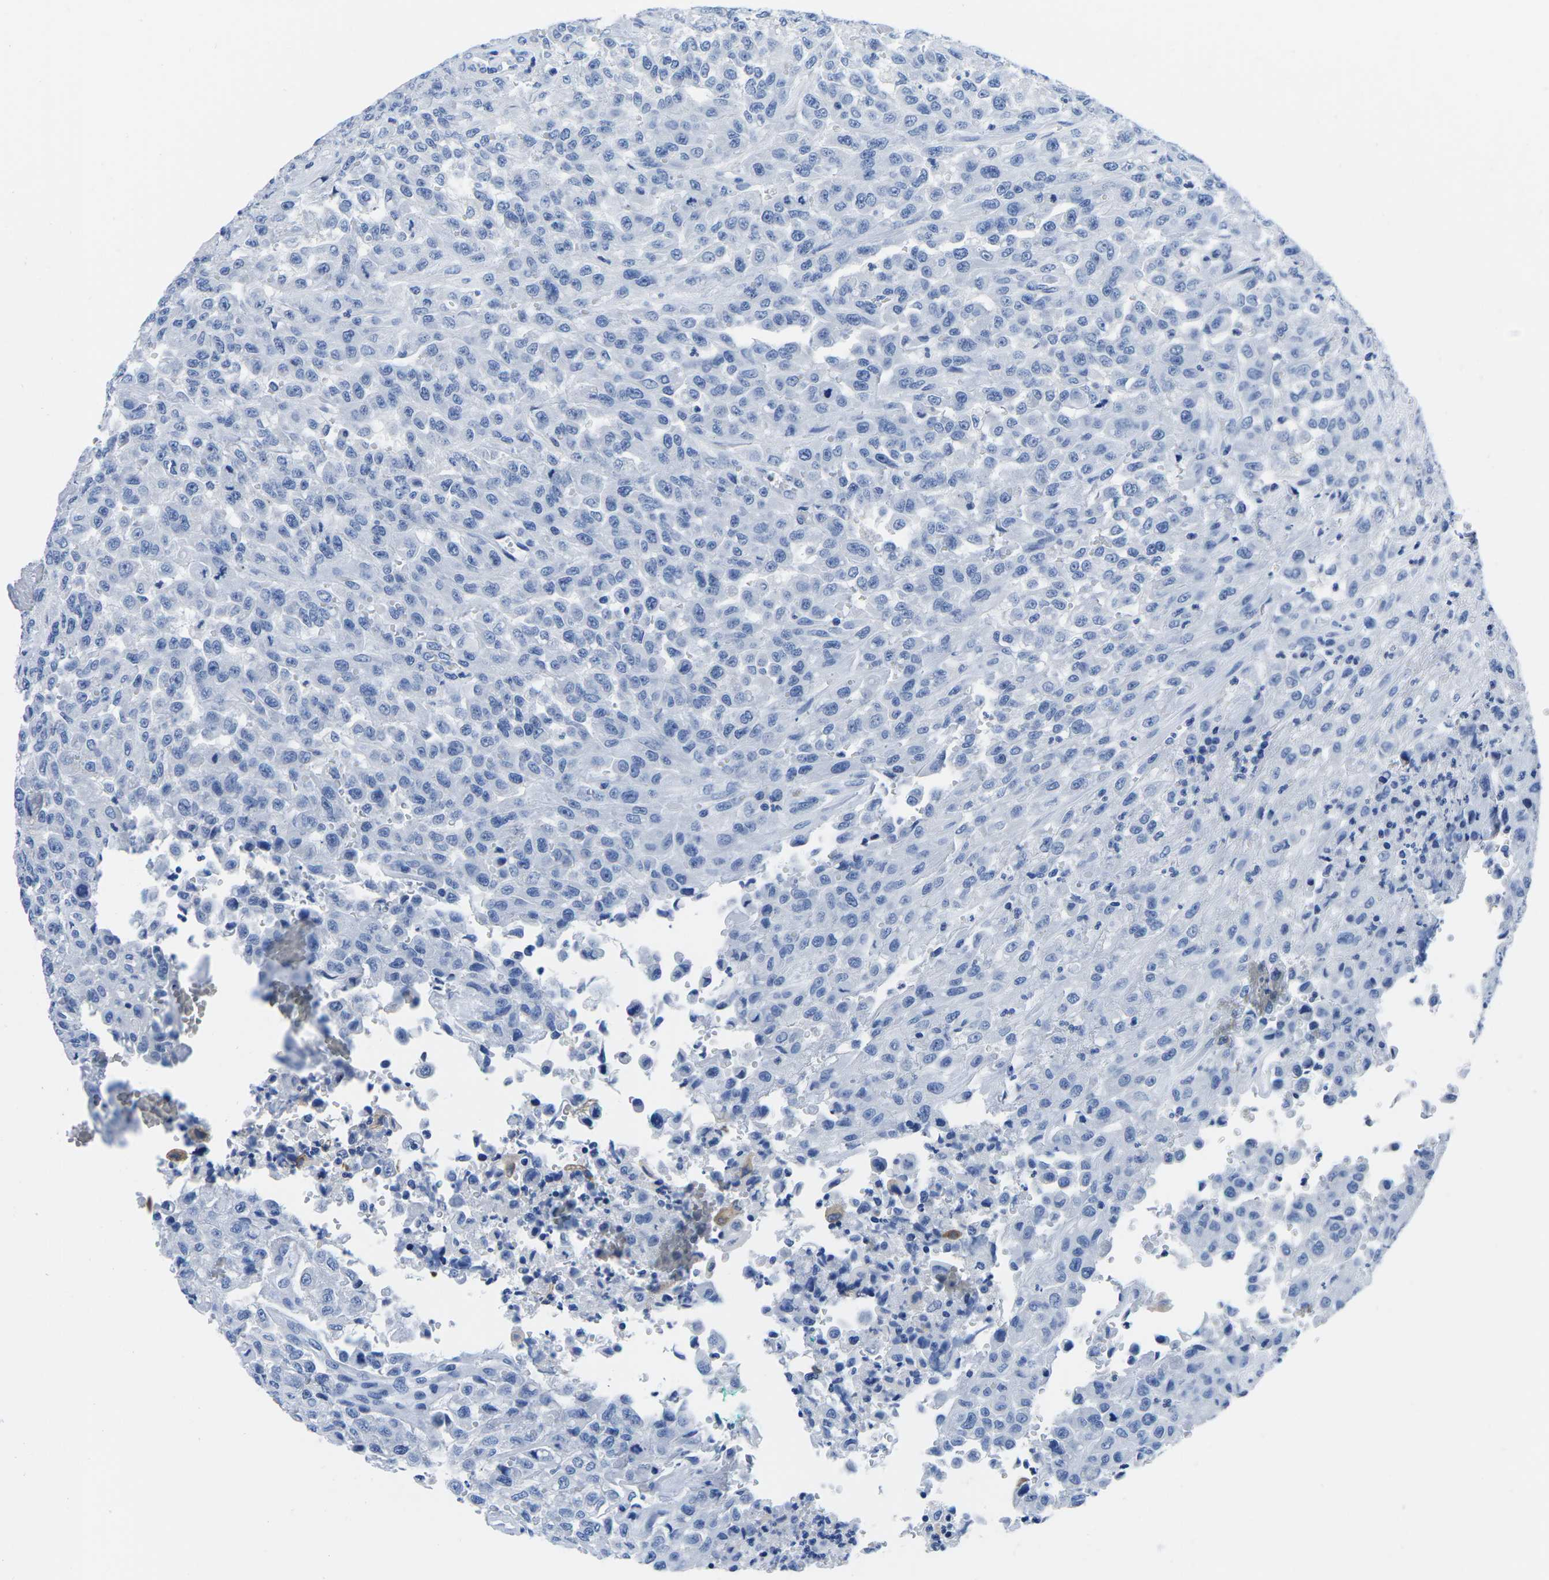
{"staining": {"intensity": "negative", "quantity": "none", "location": "none"}, "tissue": "urothelial cancer", "cell_type": "Tumor cells", "image_type": "cancer", "snomed": [{"axis": "morphology", "description": "Urothelial carcinoma, High grade"}, {"axis": "topography", "description": "Urinary bladder"}], "caption": "Immunohistochemistry image of neoplastic tissue: human urothelial cancer stained with DAB (3,3'-diaminobenzidine) exhibits no significant protein staining in tumor cells. (IHC, brightfield microscopy, high magnification).", "gene": "CYP1A2", "patient": {"sex": "male", "age": 46}}